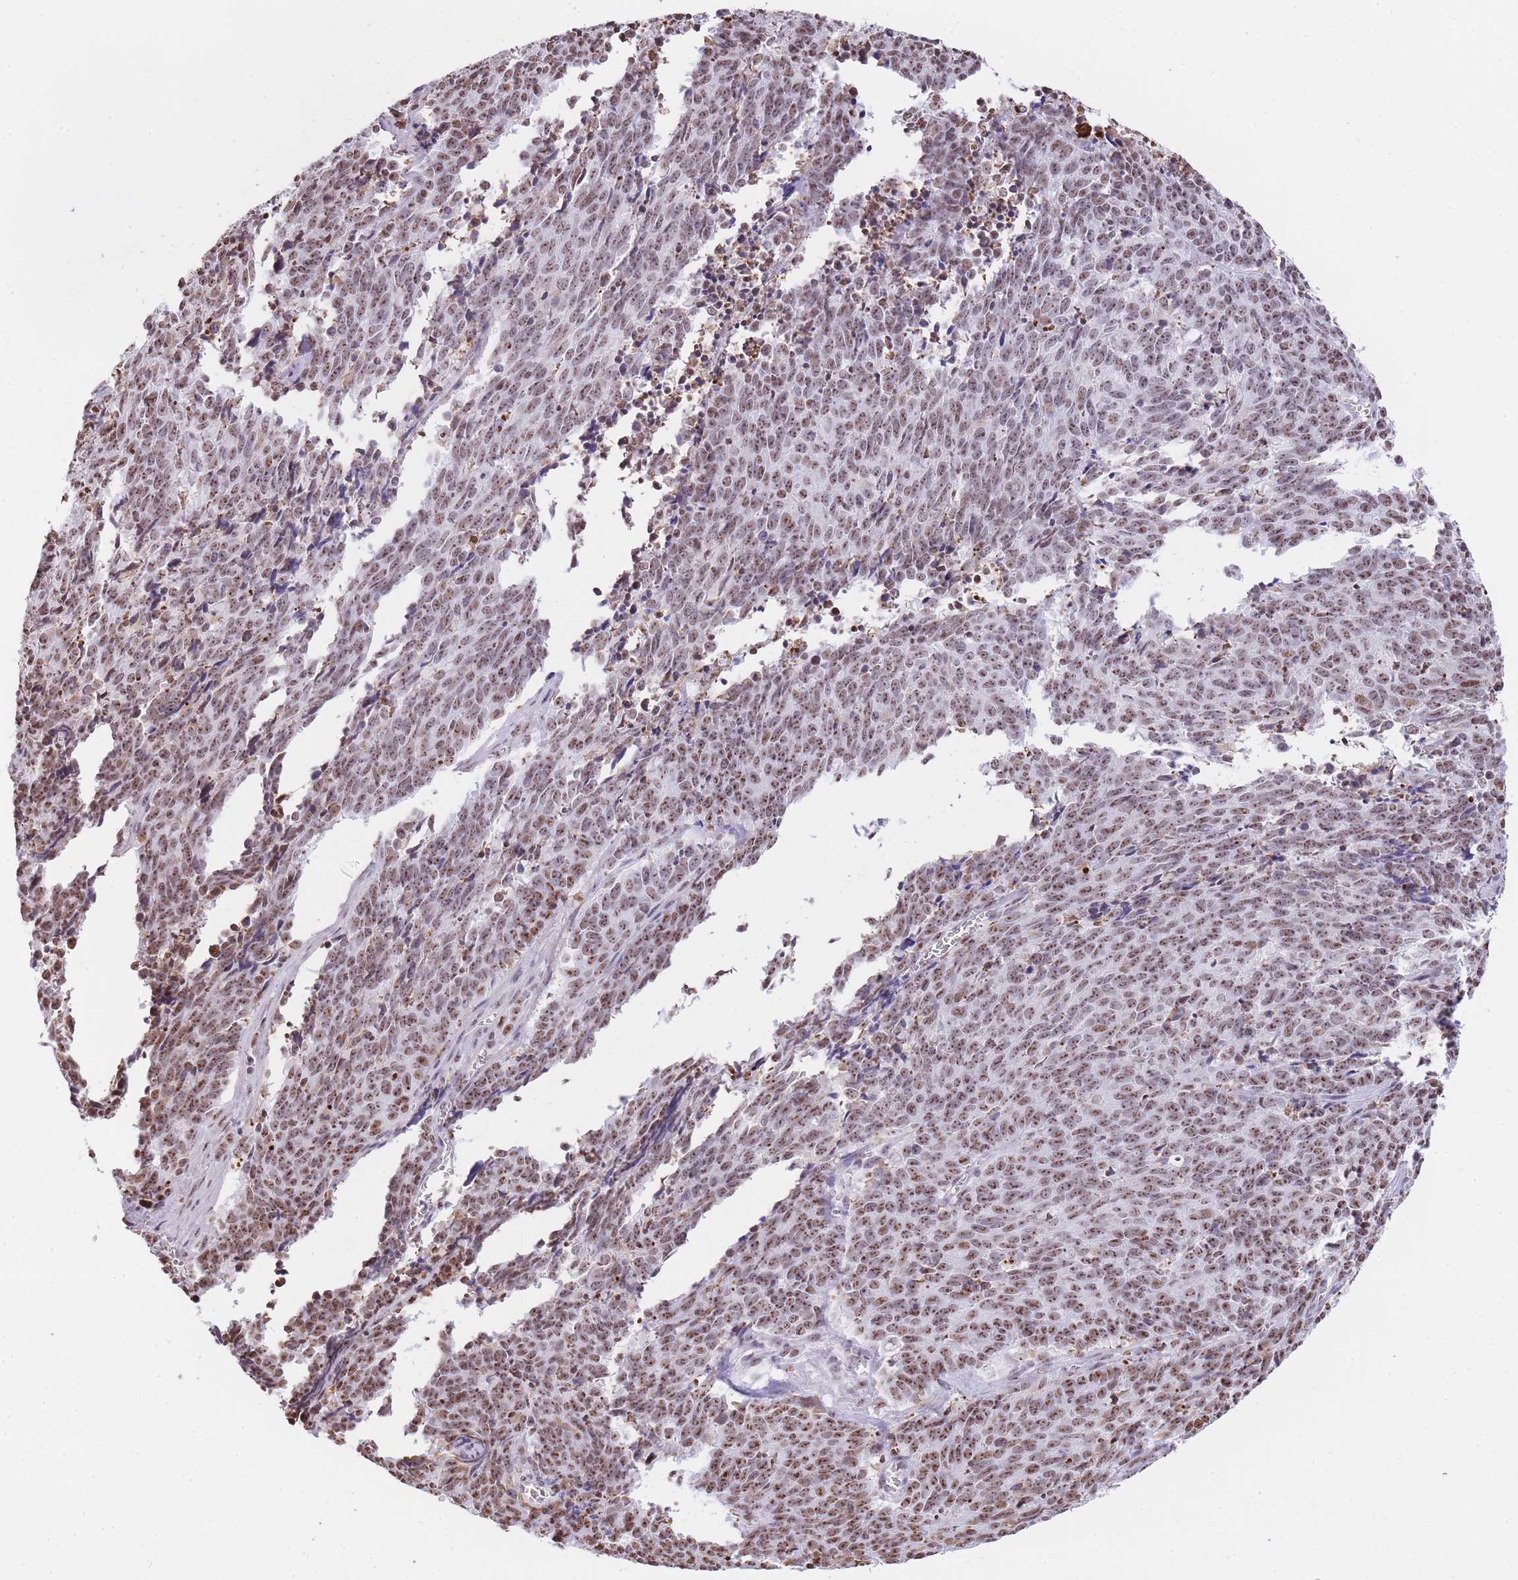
{"staining": {"intensity": "moderate", "quantity": ">75%", "location": "nuclear"}, "tissue": "cervical cancer", "cell_type": "Tumor cells", "image_type": "cancer", "snomed": [{"axis": "morphology", "description": "Squamous cell carcinoma, NOS"}, {"axis": "topography", "description": "Cervix"}], "caption": "Protein expression analysis of human cervical cancer reveals moderate nuclear staining in approximately >75% of tumor cells.", "gene": "EVC2", "patient": {"sex": "female", "age": 29}}